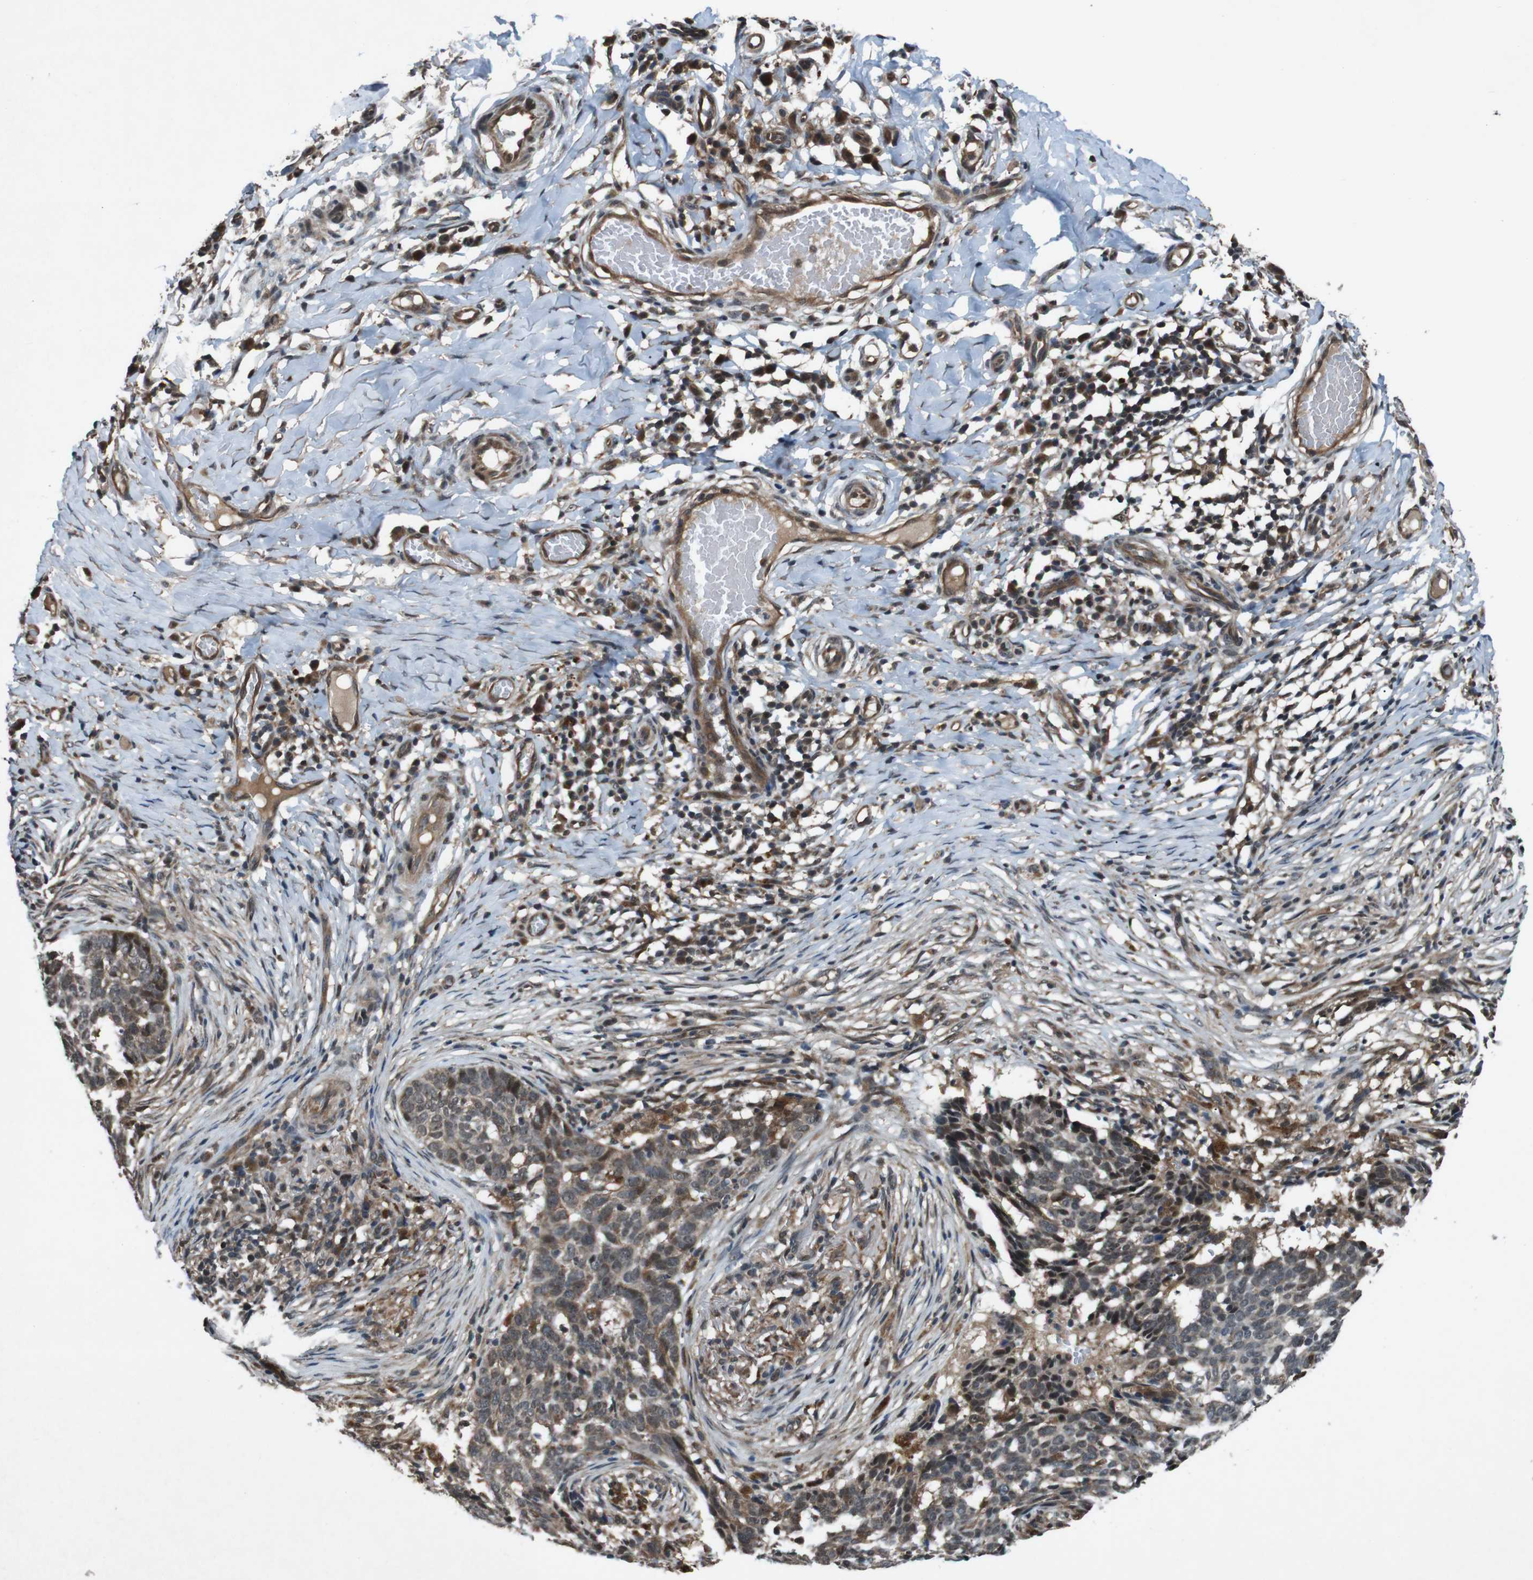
{"staining": {"intensity": "moderate", "quantity": ">75%", "location": "cytoplasmic/membranous"}, "tissue": "skin cancer", "cell_type": "Tumor cells", "image_type": "cancer", "snomed": [{"axis": "morphology", "description": "Basal cell carcinoma"}, {"axis": "topography", "description": "Skin"}], "caption": "Immunohistochemistry (IHC) (DAB) staining of skin basal cell carcinoma displays moderate cytoplasmic/membranous protein positivity in about >75% of tumor cells.", "gene": "SOCS1", "patient": {"sex": "male", "age": 85}}